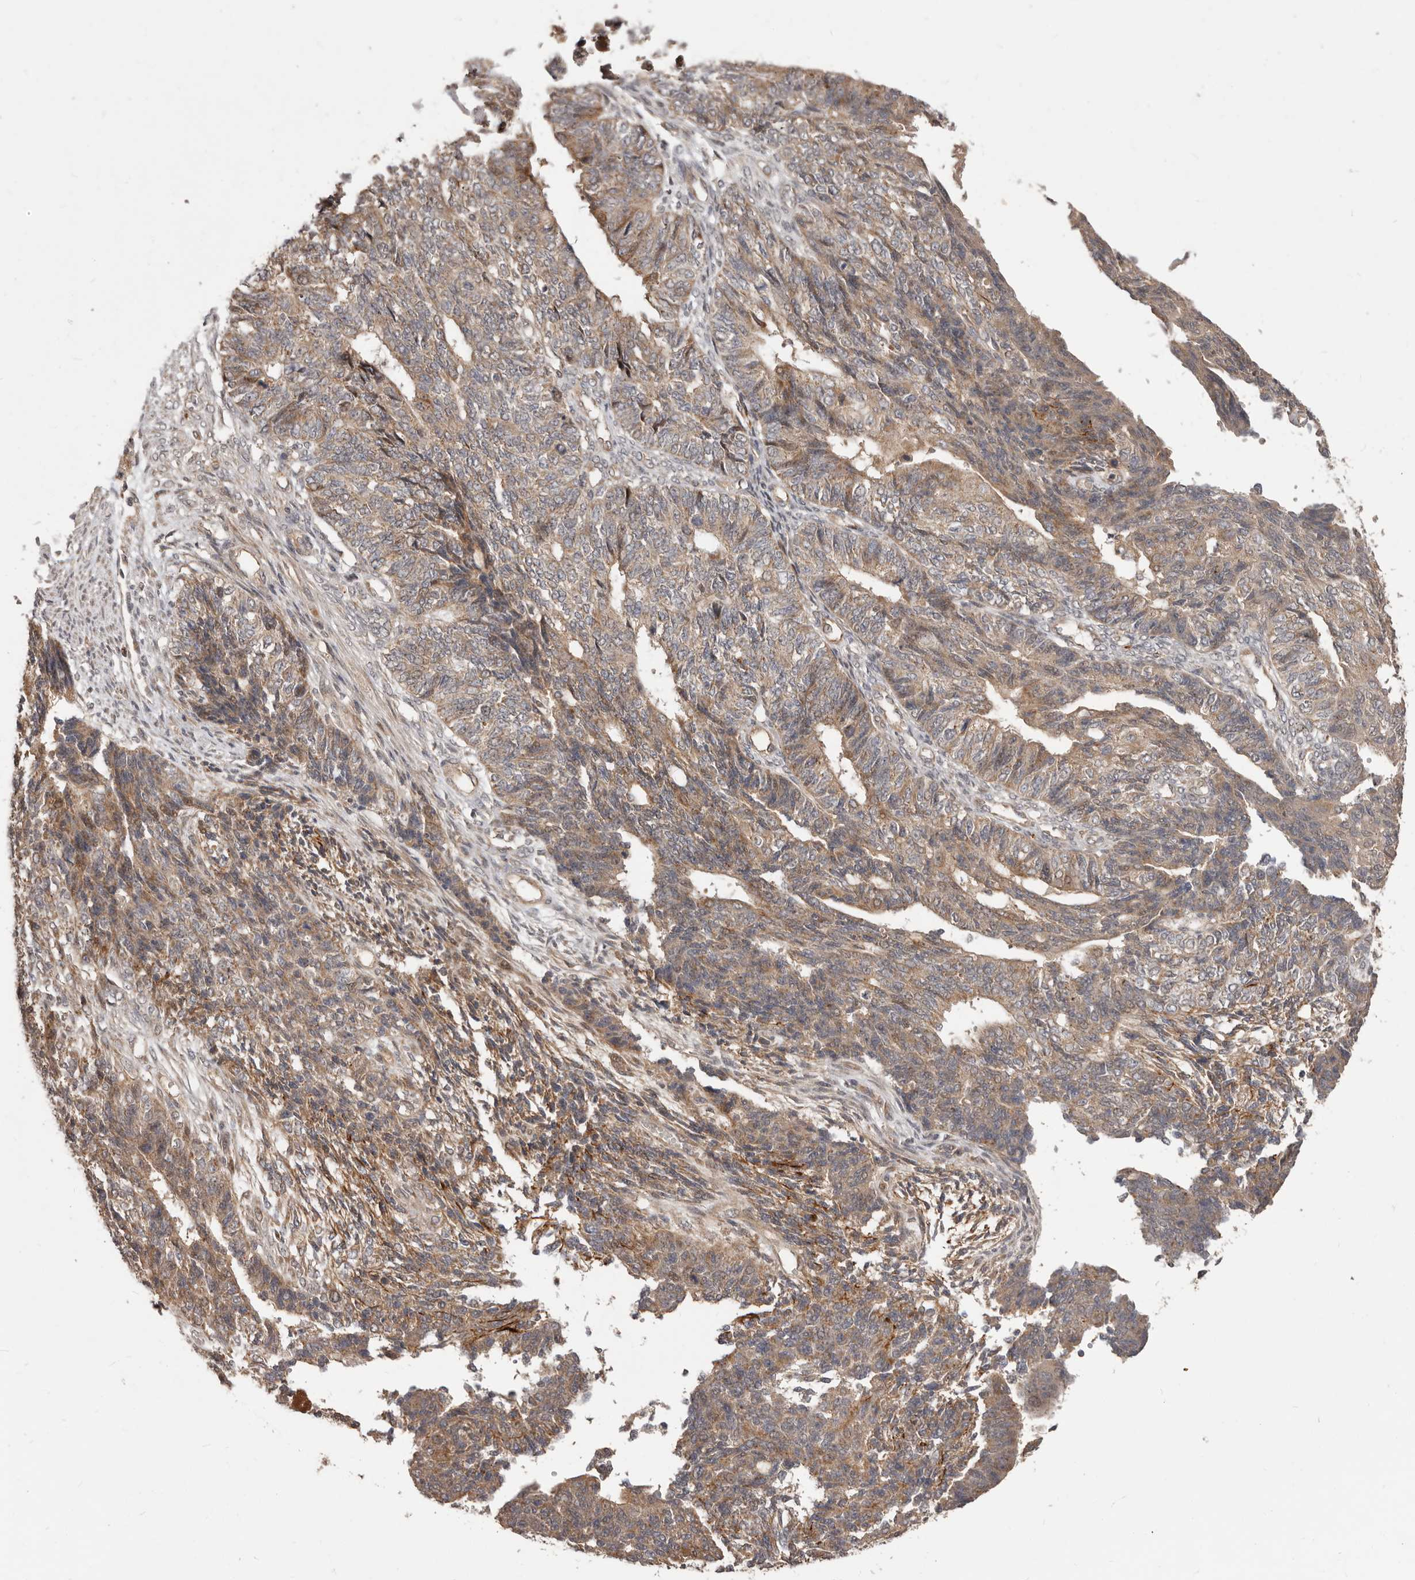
{"staining": {"intensity": "moderate", "quantity": ">75%", "location": "cytoplasmic/membranous"}, "tissue": "endometrial cancer", "cell_type": "Tumor cells", "image_type": "cancer", "snomed": [{"axis": "morphology", "description": "Adenocarcinoma, NOS"}, {"axis": "topography", "description": "Endometrium"}], "caption": "Tumor cells demonstrate medium levels of moderate cytoplasmic/membranous staining in approximately >75% of cells in endometrial adenocarcinoma. The staining was performed using DAB to visualize the protein expression in brown, while the nuclei were stained in blue with hematoxylin (Magnification: 20x).", "gene": "MTO1", "patient": {"sex": "female", "age": 32}}